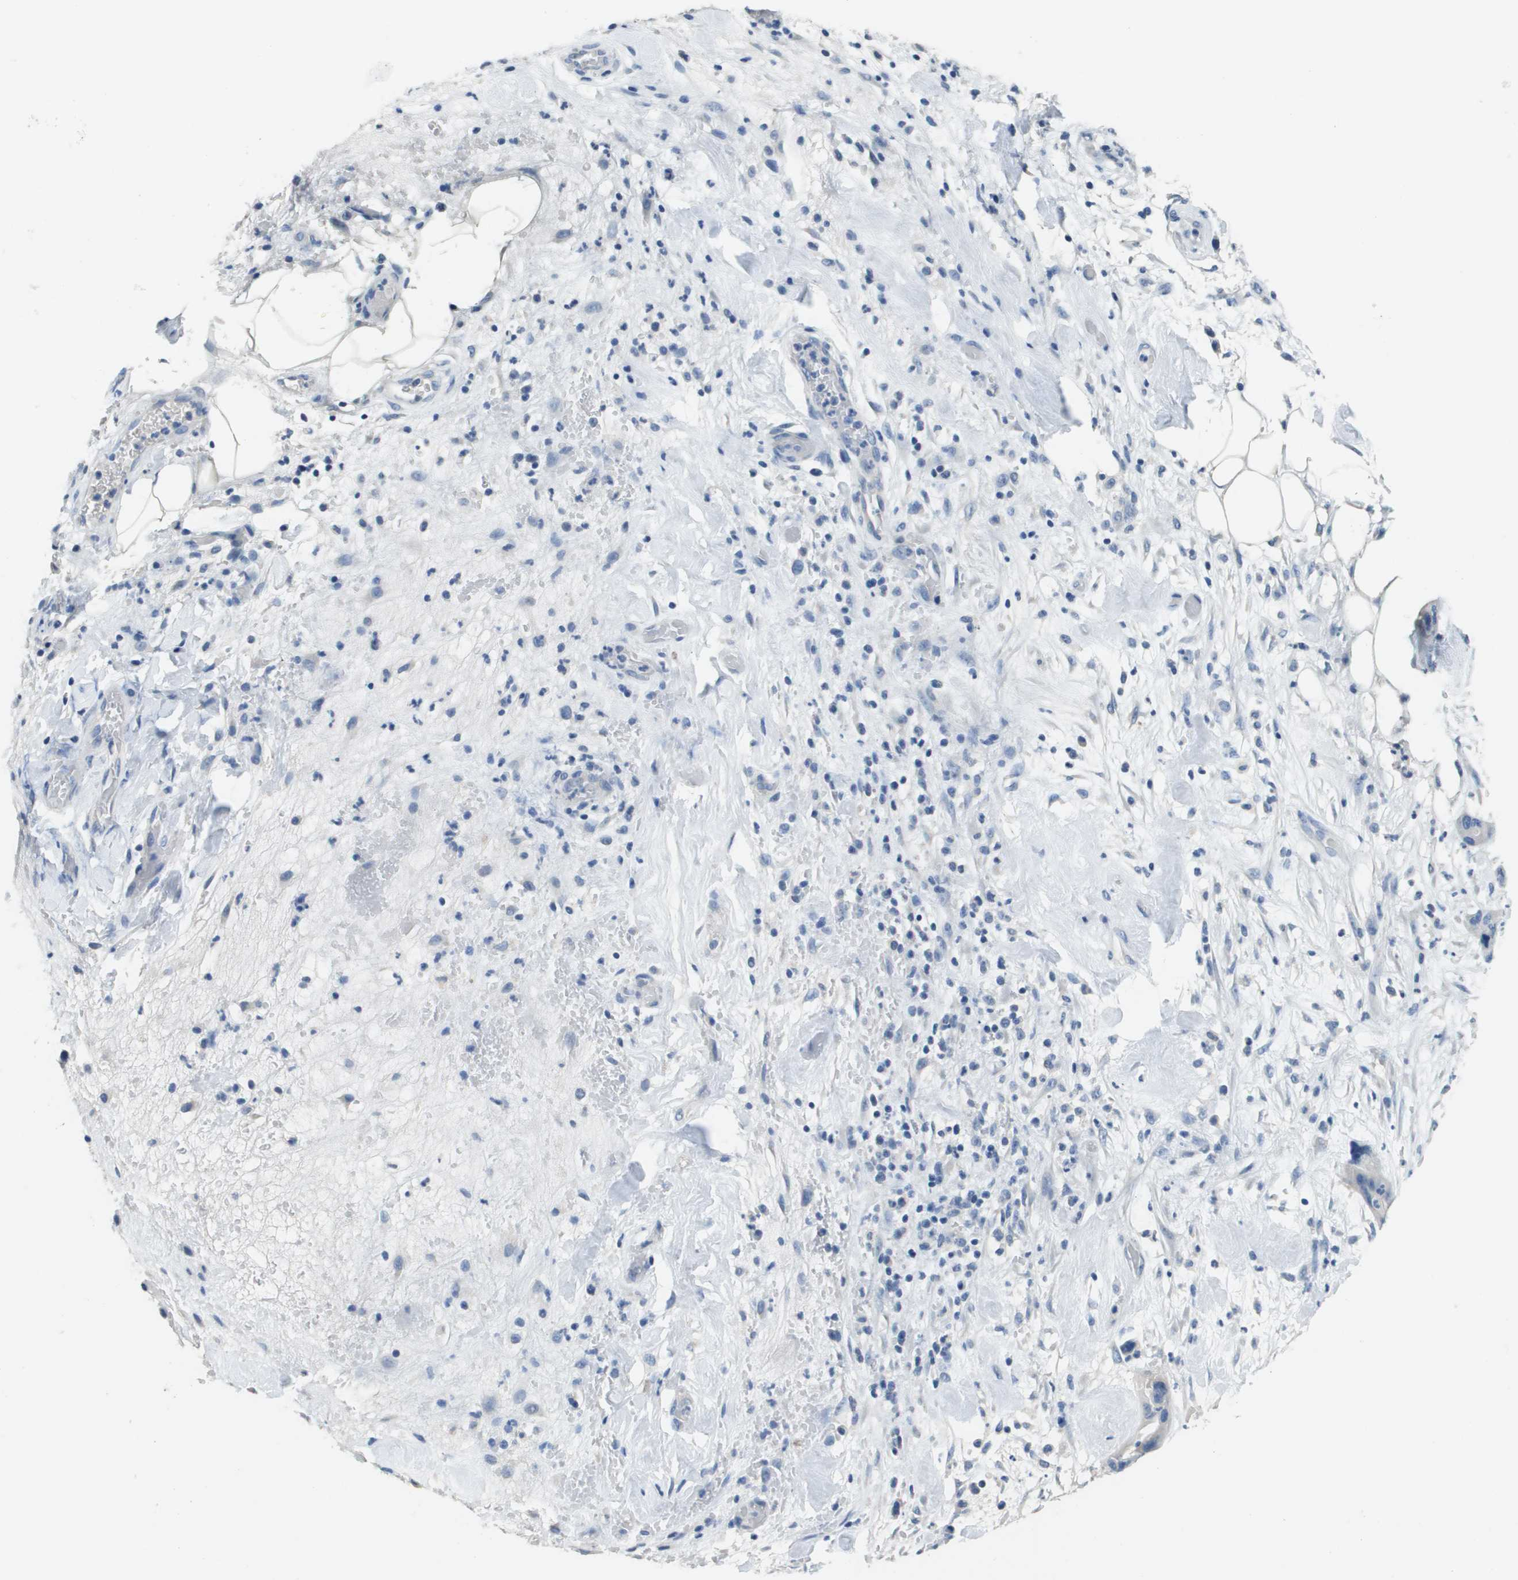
{"staining": {"intensity": "negative", "quantity": "none", "location": "none"}, "tissue": "pancreatic cancer", "cell_type": "Tumor cells", "image_type": "cancer", "snomed": [{"axis": "morphology", "description": "Adenocarcinoma, NOS"}, {"axis": "topography", "description": "Pancreas"}], "caption": "The micrograph exhibits no significant staining in tumor cells of pancreatic cancer.", "gene": "MT3", "patient": {"sex": "female", "age": 71}}